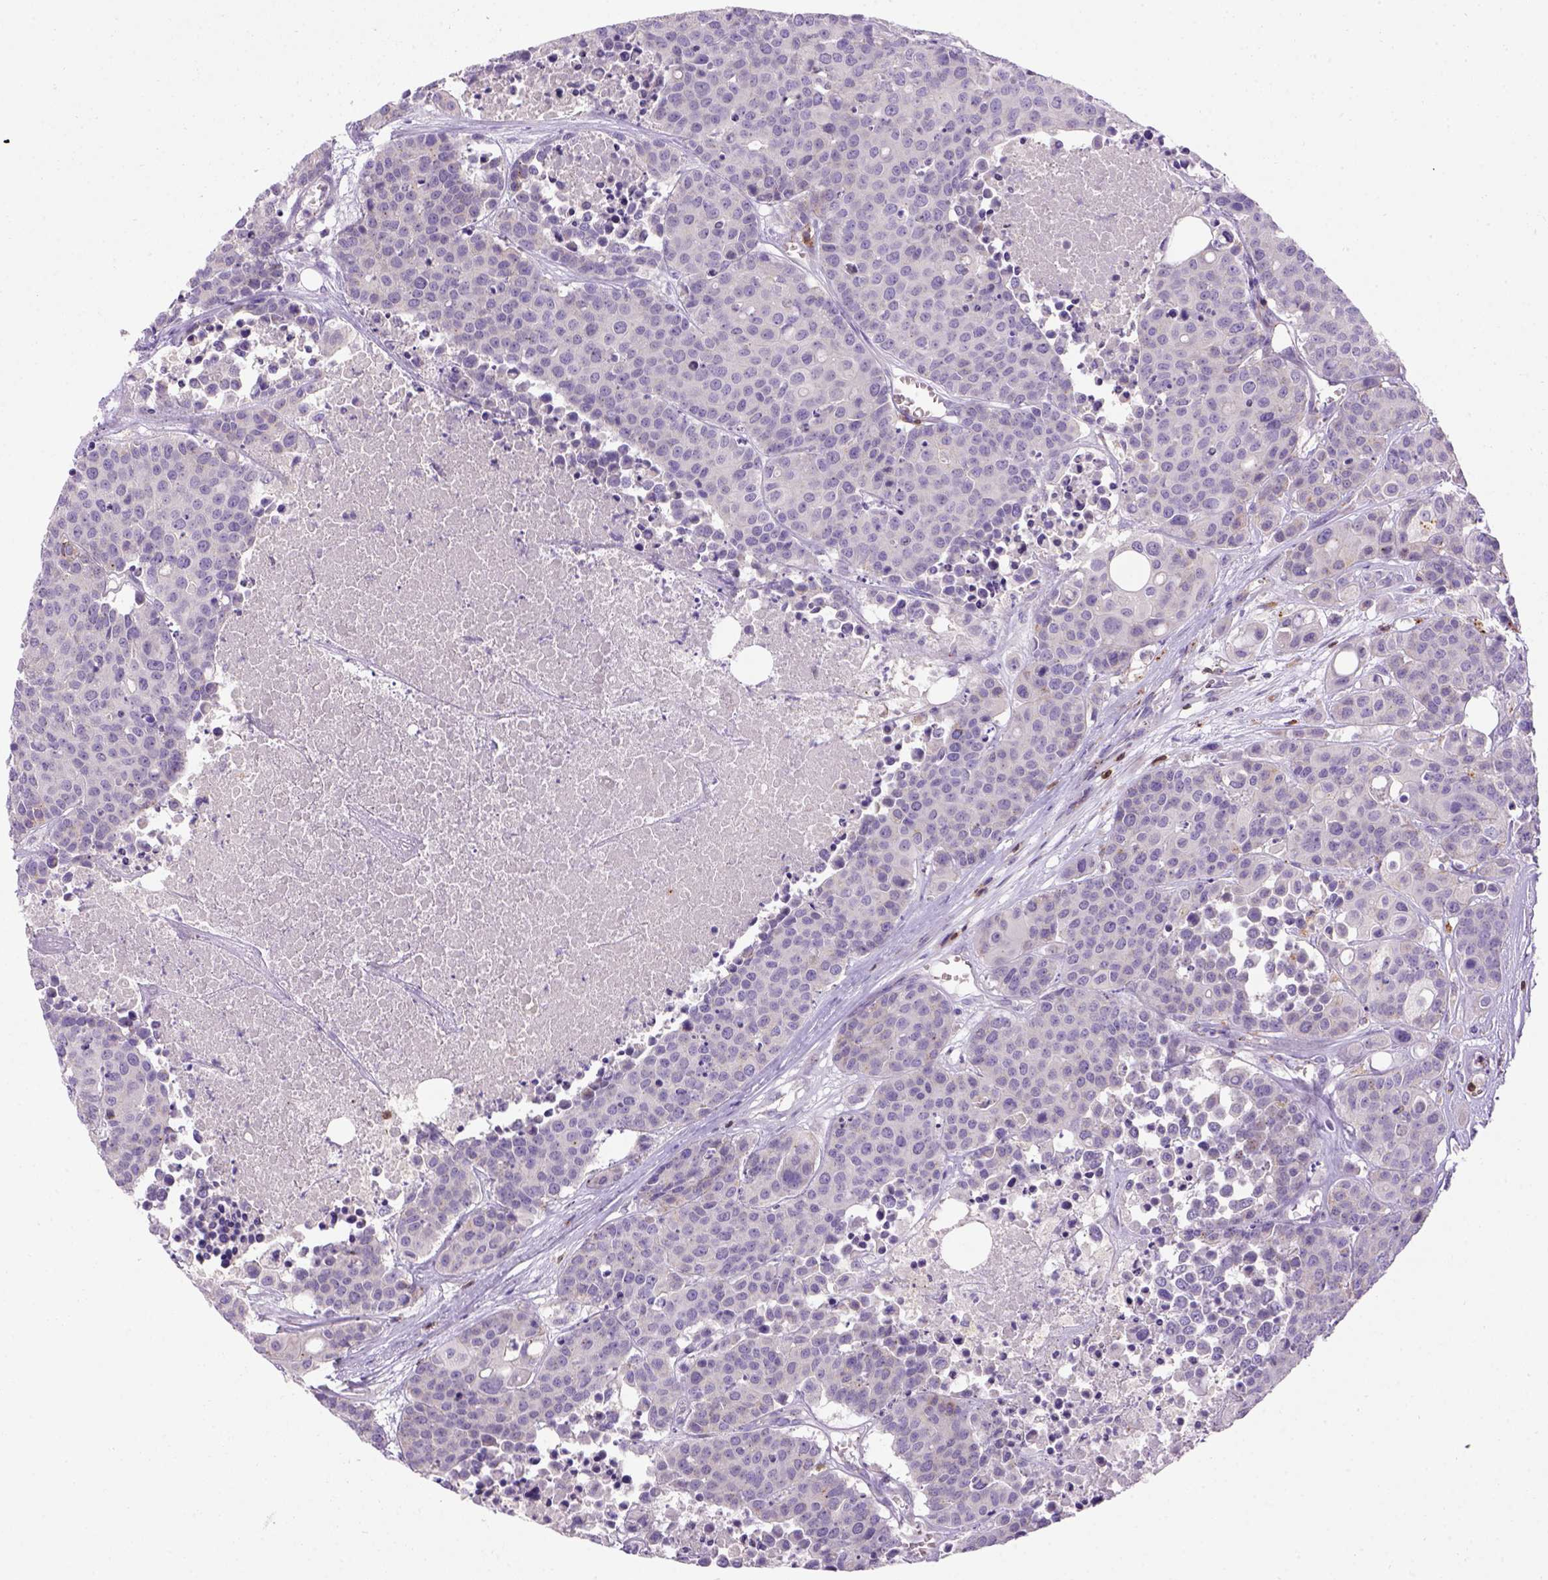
{"staining": {"intensity": "negative", "quantity": "none", "location": "none"}, "tissue": "carcinoid", "cell_type": "Tumor cells", "image_type": "cancer", "snomed": [{"axis": "morphology", "description": "Carcinoid, malignant, NOS"}, {"axis": "topography", "description": "Colon"}], "caption": "DAB immunohistochemical staining of malignant carcinoid exhibits no significant staining in tumor cells. (DAB (3,3'-diaminobenzidine) immunohistochemistry (IHC) visualized using brightfield microscopy, high magnification).", "gene": "CD3E", "patient": {"sex": "male", "age": 81}}